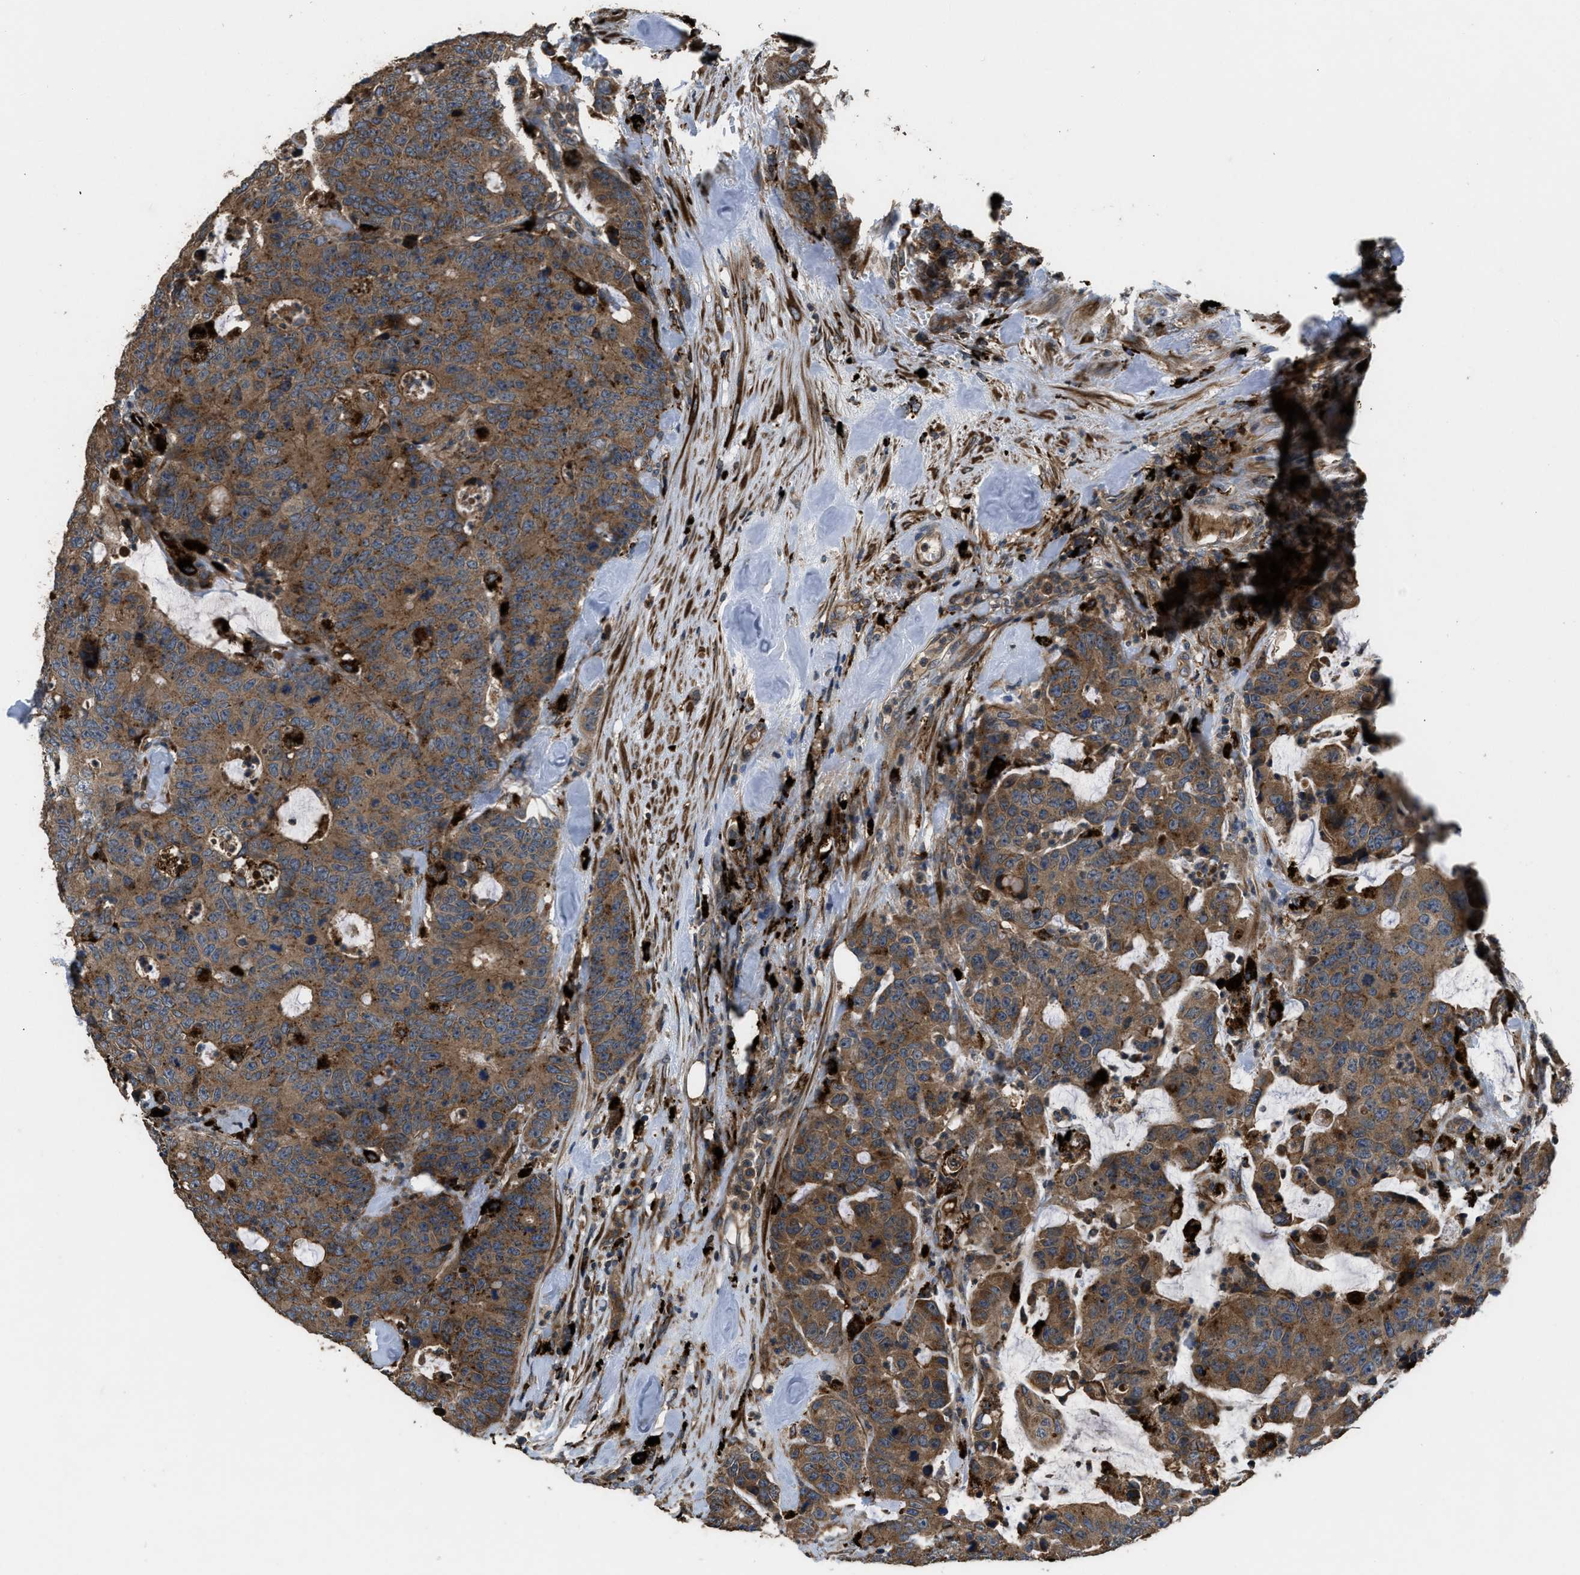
{"staining": {"intensity": "strong", "quantity": ">75%", "location": "cytoplasmic/membranous"}, "tissue": "colorectal cancer", "cell_type": "Tumor cells", "image_type": "cancer", "snomed": [{"axis": "morphology", "description": "Adenocarcinoma, NOS"}, {"axis": "topography", "description": "Colon"}], "caption": "Protein staining by IHC displays strong cytoplasmic/membranous staining in about >75% of tumor cells in colorectal cancer.", "gene": "GGH", "patient": {"sex": "female", "age": 86}}